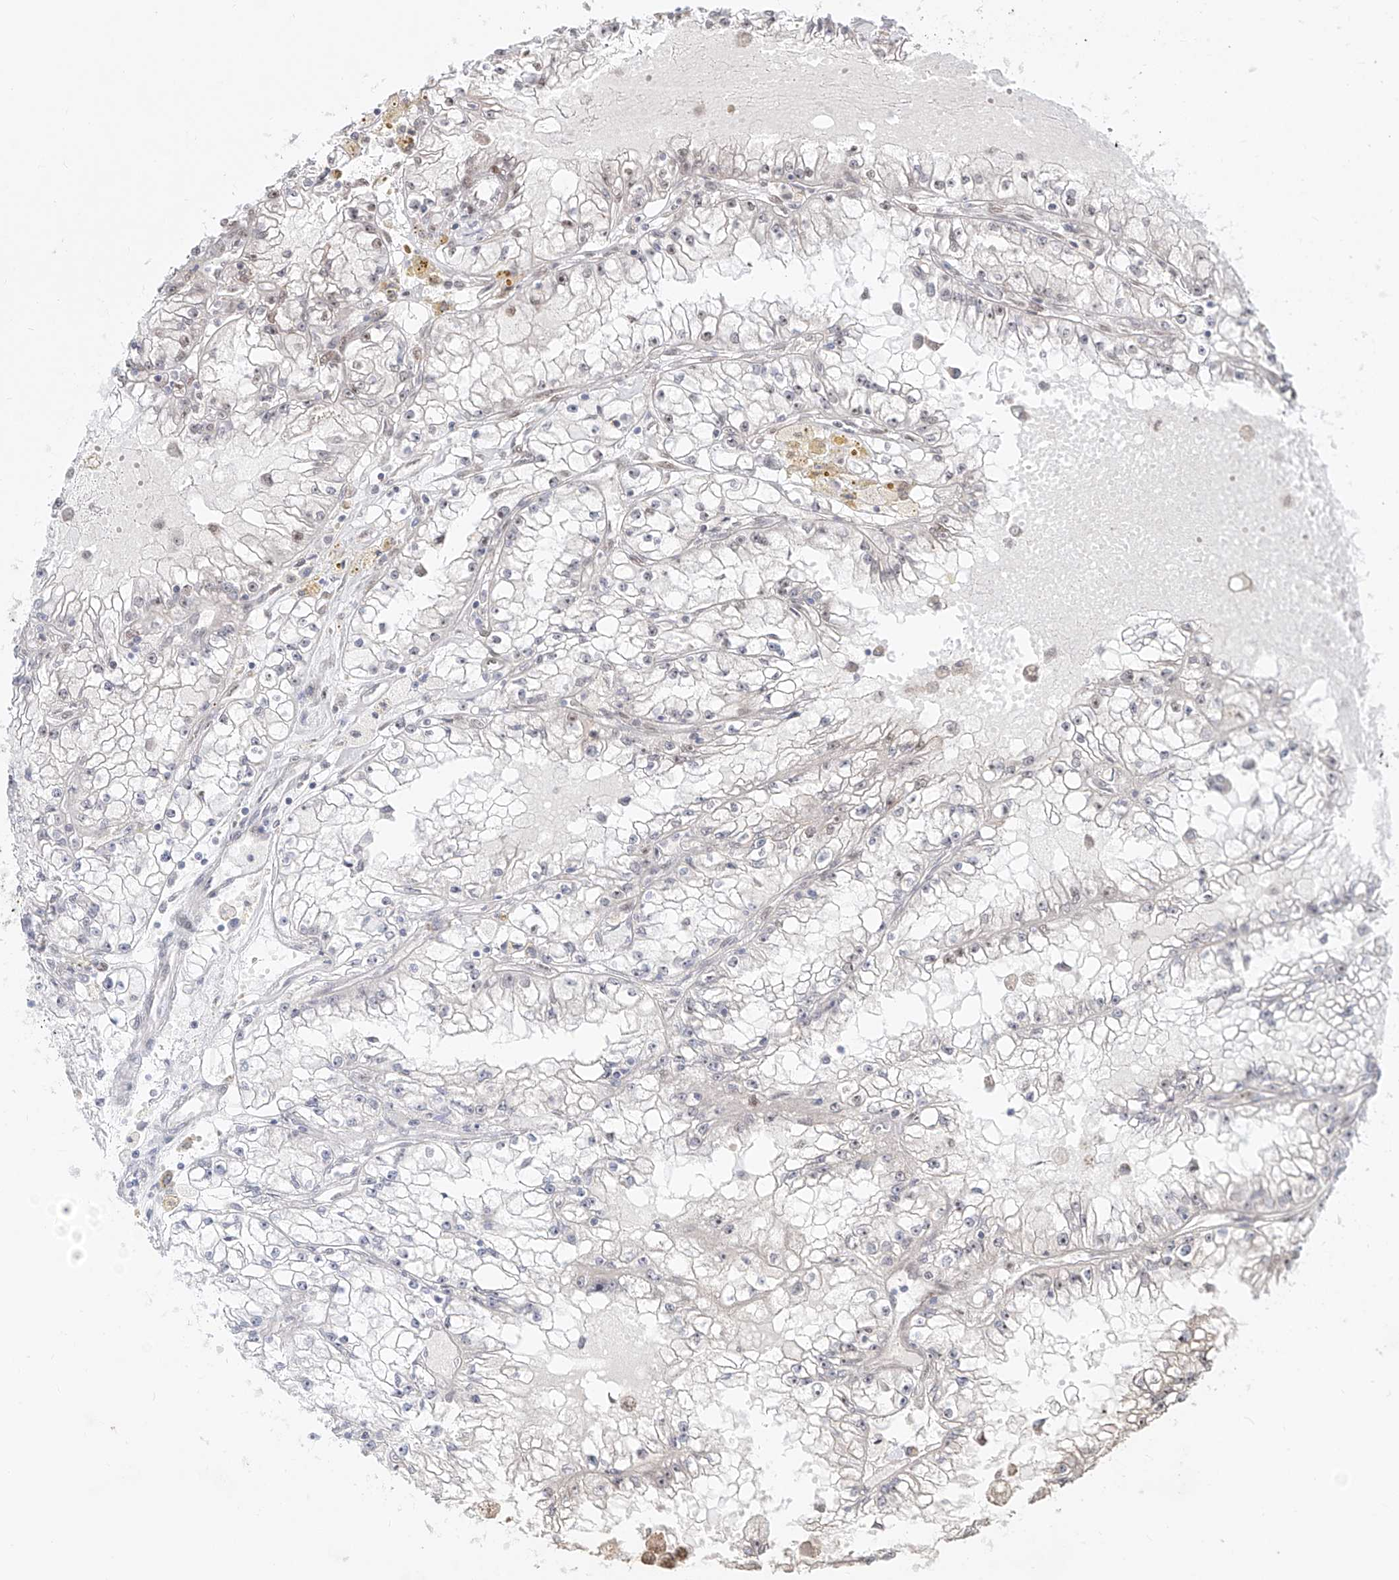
{"staining": {"intensity": "weak", "quantity": "<25%", "location": "nuclear"}, "tissue": "renal cancer", "cell_type": "Tumor cells", "image_type": "cancer", "snomed": [{"axis": "morphology", "description": "Adenocarcinoma, NOS"}, {"axis": "topography", "description": "Kidney"}], "caption": "Image shows no protein staining in tumor cells of renal cancer tissue.", "gene": "ZNF710", "patient": {"sex": "male", "age": 56}}